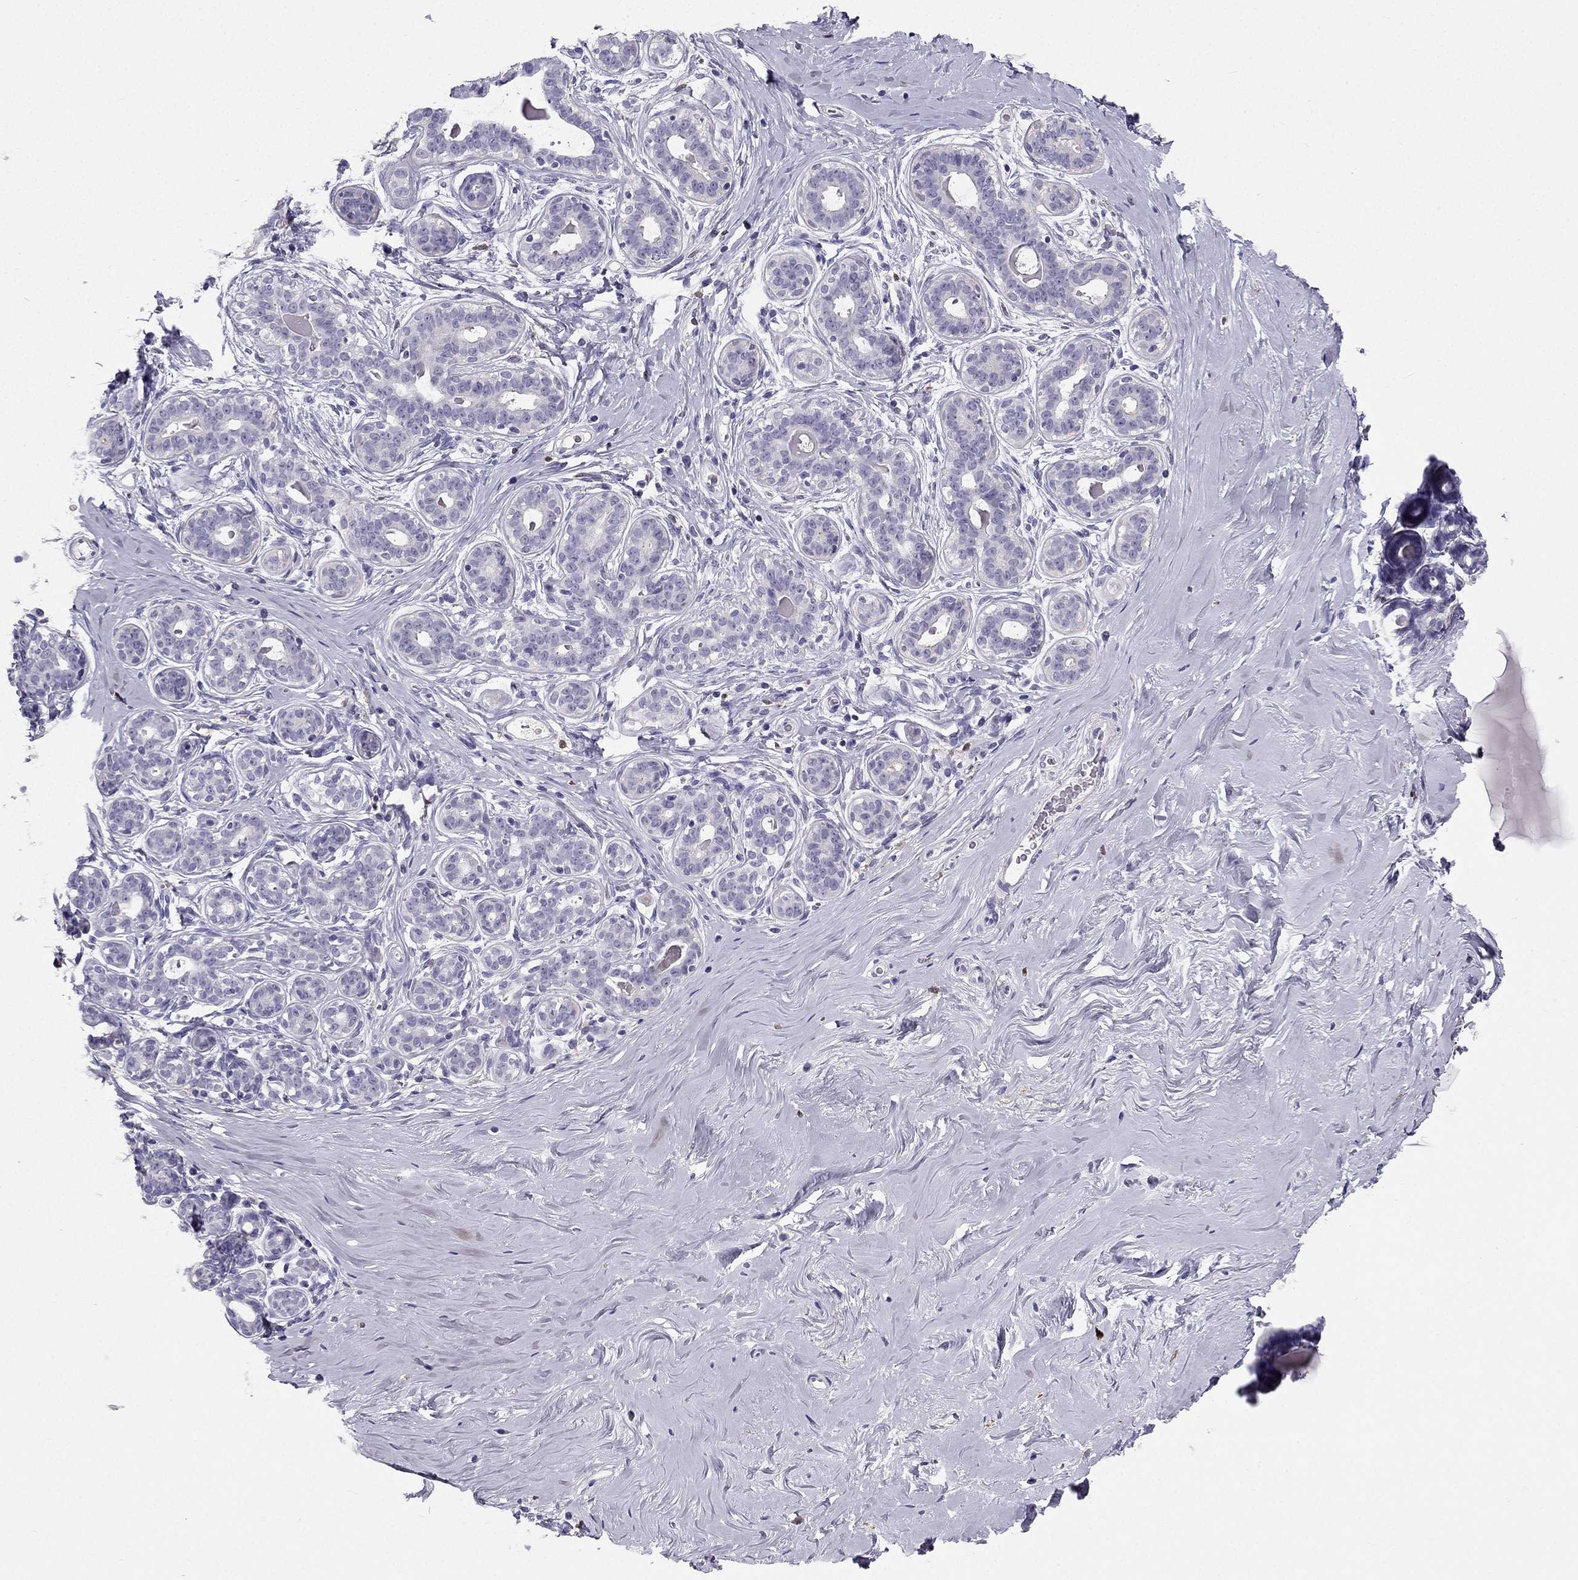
{"staining": {"intensity": "negative", "quantity": "none", "location": "none"}, "tissue": "breast", "cell_type": "Adipocytes", "image_type": "normal", "snomed": [{"axis": "morphology", "description": "Normal tissue, NOS"}, {"axis": "topography", "description": "Skin"}, {"axis": "topography", "description": "Breast"}], "caption": "There is no significant positivity in adipocytes of breast. Brightfield microscopy of IHC stained with DAB (brown) and hematoxylin (blue), captured at high magnification.", "gene": "LMTK3", "patient": {"sex": "female", "age": 43}}